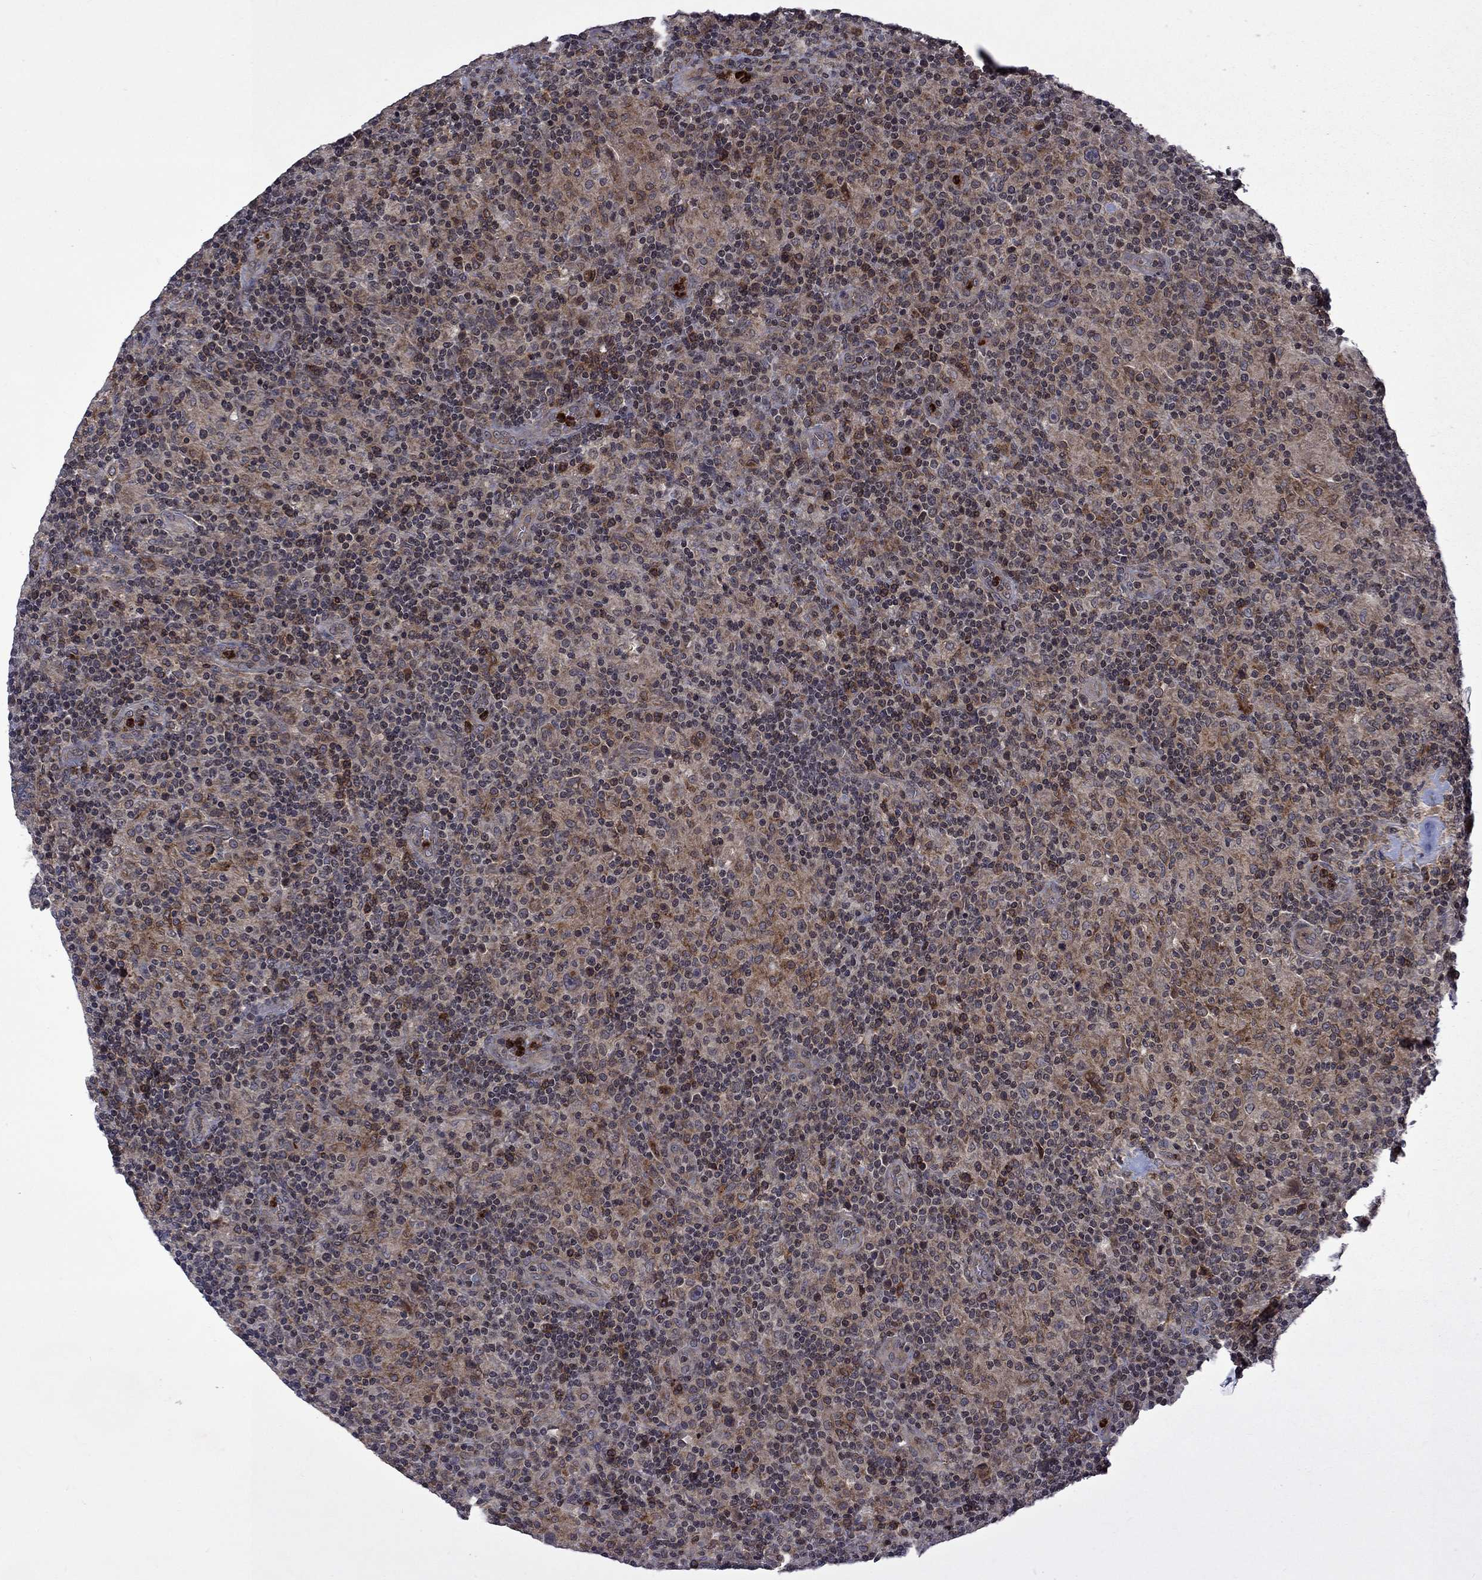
{"staining": {"intensity": "negative", "quantity": "none", "location": "none"}, "tissue": "lymphoma", "cell_type": "Tumor cells", "image_type": "cancer", "snomed": [{"axis": "morphology", "description": "Hodgkin's disease, NOS"}, {"axis": "topography", "description": "Lymph node"}], "caption": "This is an immunohistochemistry image of Hodgkin's disease. There is no positivity in tumor cells.", "gene": "TMEM33", "patient": {"sex": "male", "age": 70}}